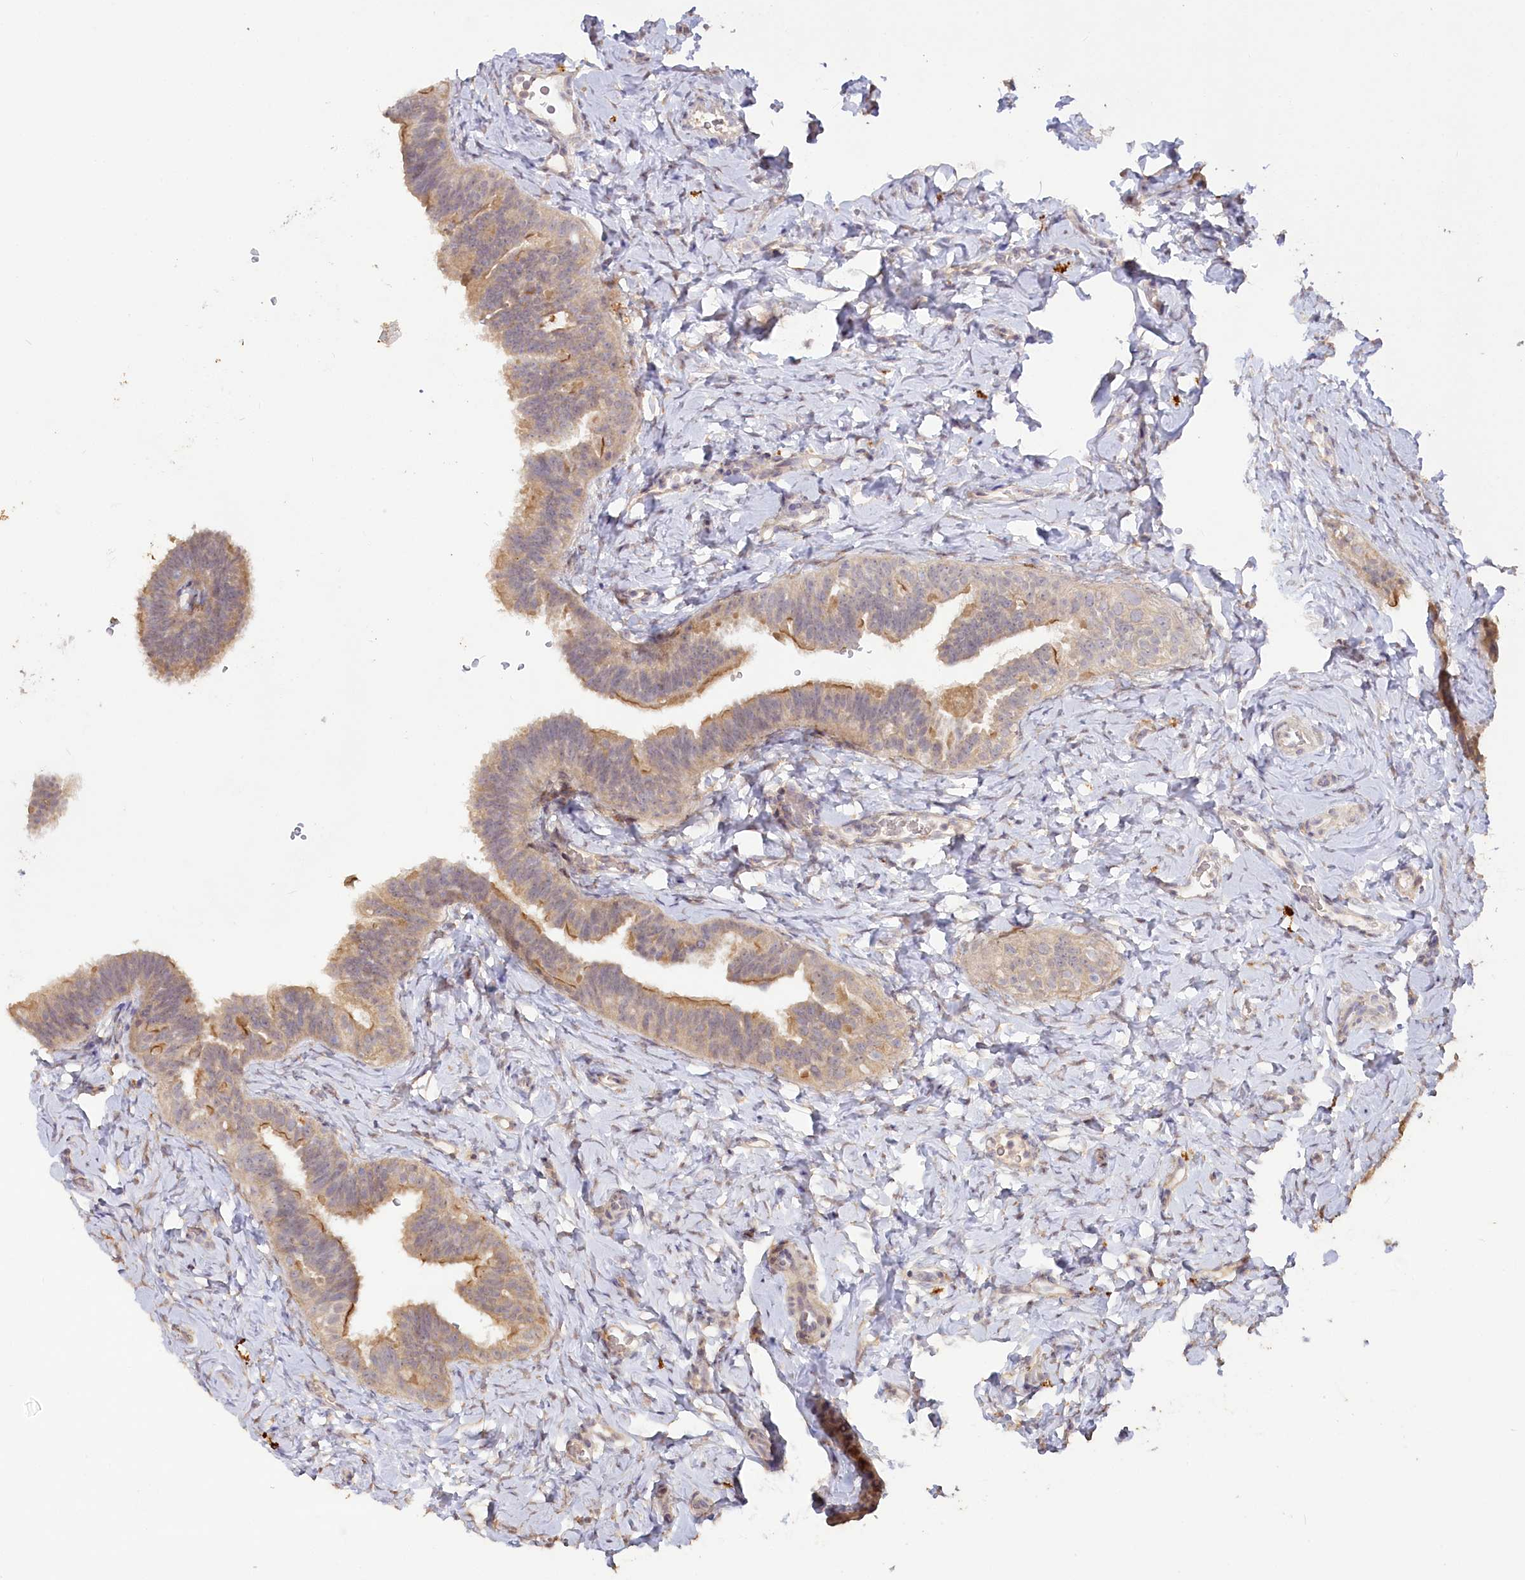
{"staining": {"intensity": "moderate", "quantity": "25%-75%", "location": "cytoplasmic/membranous"}, "tissue": "fallopian tube", "cell_type": "Glandular cells", "image_type": "normal", "snomed": [{"axis": "morphology", "description": "Normal tissue, NOS"}, {"axis": "topography", "description": "Fallopian tube"}], "caption": "Protein staining by IHC displays moderate cytoplasmic/membranous positivity in approximately 25%-75% of glandular cells in normal fallopian tube.", "gene": "IRAK1BP1", "patient": {"sex": "female", "age": 39}}